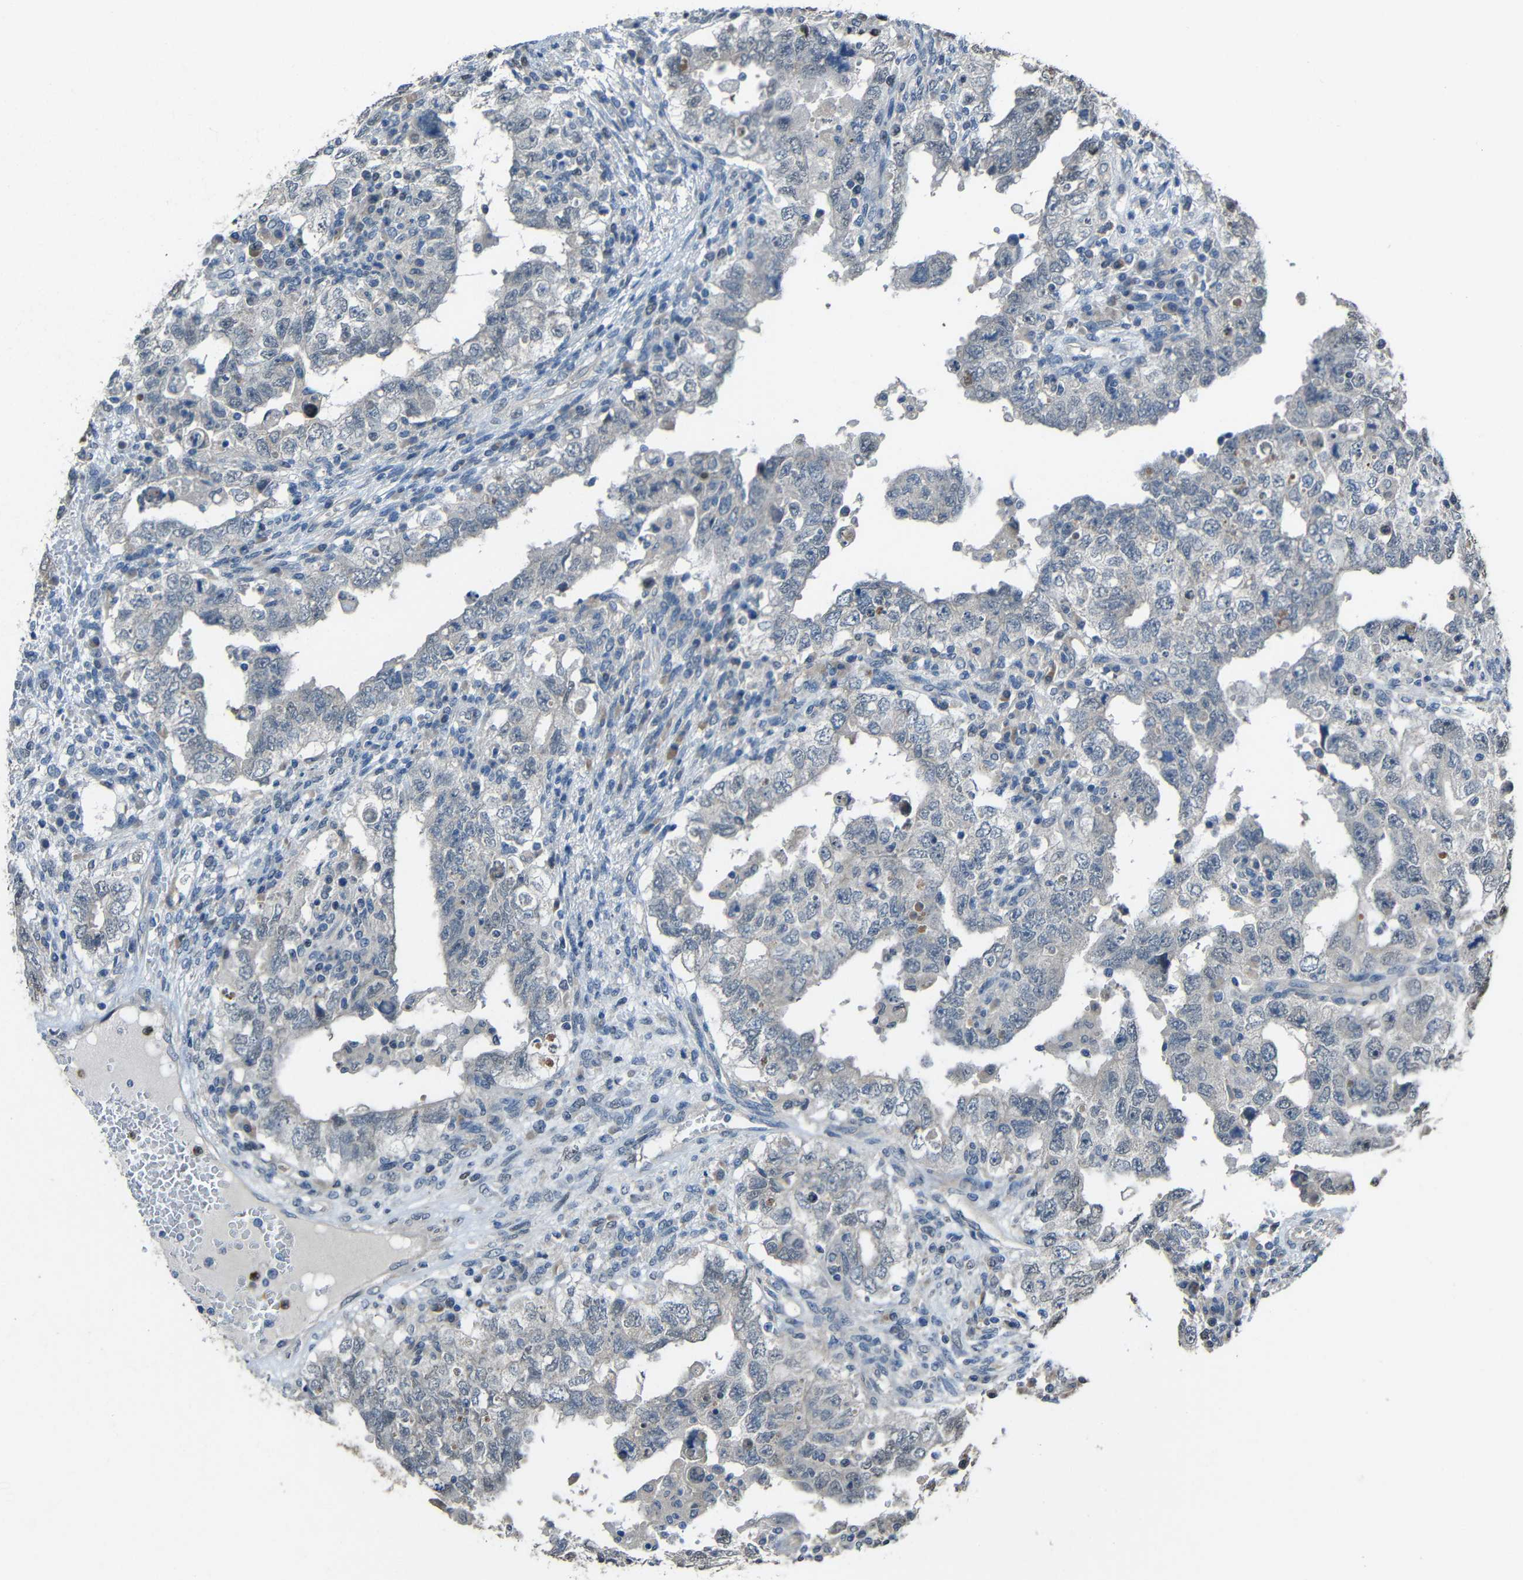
{"staining": {"intensity": "negative", "quantity": "none", "location": "none"}, "tissue": "testis cancer", "cell_type": "Tumor cells", "image_type": "cancer", "snomed": [{"axis": "morphology", "description": "Carcinoma, Embryonal, NOS"}, {"axis": "topography", "description": "Testis"}], "caption": "A high-resolution image shows IHC staining of testis cancer, which shows no significant staining in tumor cells.", "gene": "STBD1", "patient": {"sex": "male", "age": 26}}